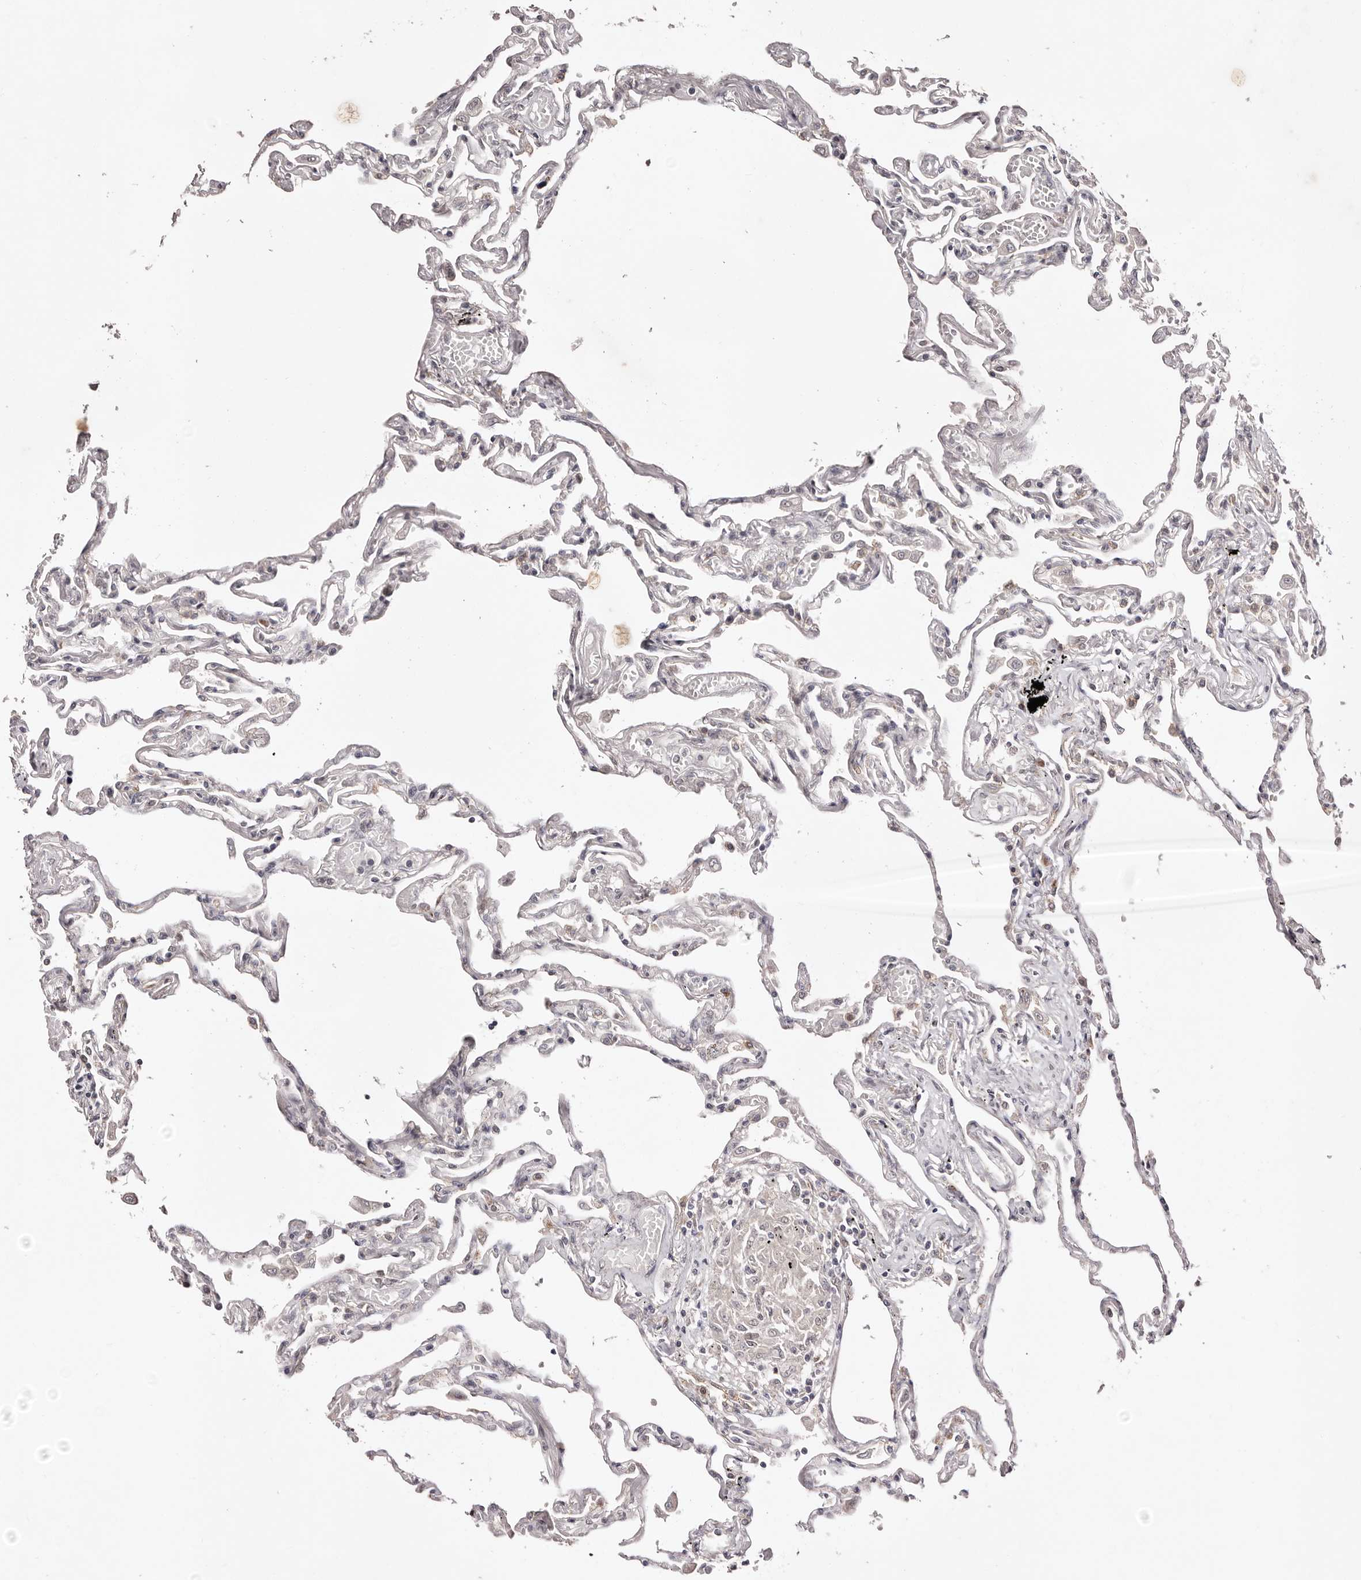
{"staining": {"intensity": "moderate", "quantity": "25%-75%", "location": "cytoplasmic/membranous"}, "tissue": "lung", "cell_type": "Alveolar cells", "image_type": "normal", "snomed": [{"axis": "morphology", "description": "Normal tissue, NOS"}, {"axis": "topography", "description": "Lung"}], "caption": "Immunohistochemistry (IHC) staining of normal lung, which reveals medium levels of moderate cytoplasmic/membranous expression in approximately 25%-75% of alveolar cells indicating moderate cytoplasmic/membranous protein expression. The staining was performed using DAB (3,3'-diaminobenzidine) (brown) for protein detection and nuclei were counterstained in hematoxylin (blue).", "gene": "EGR3", "patient": {"sex": "female", "age": 67}}